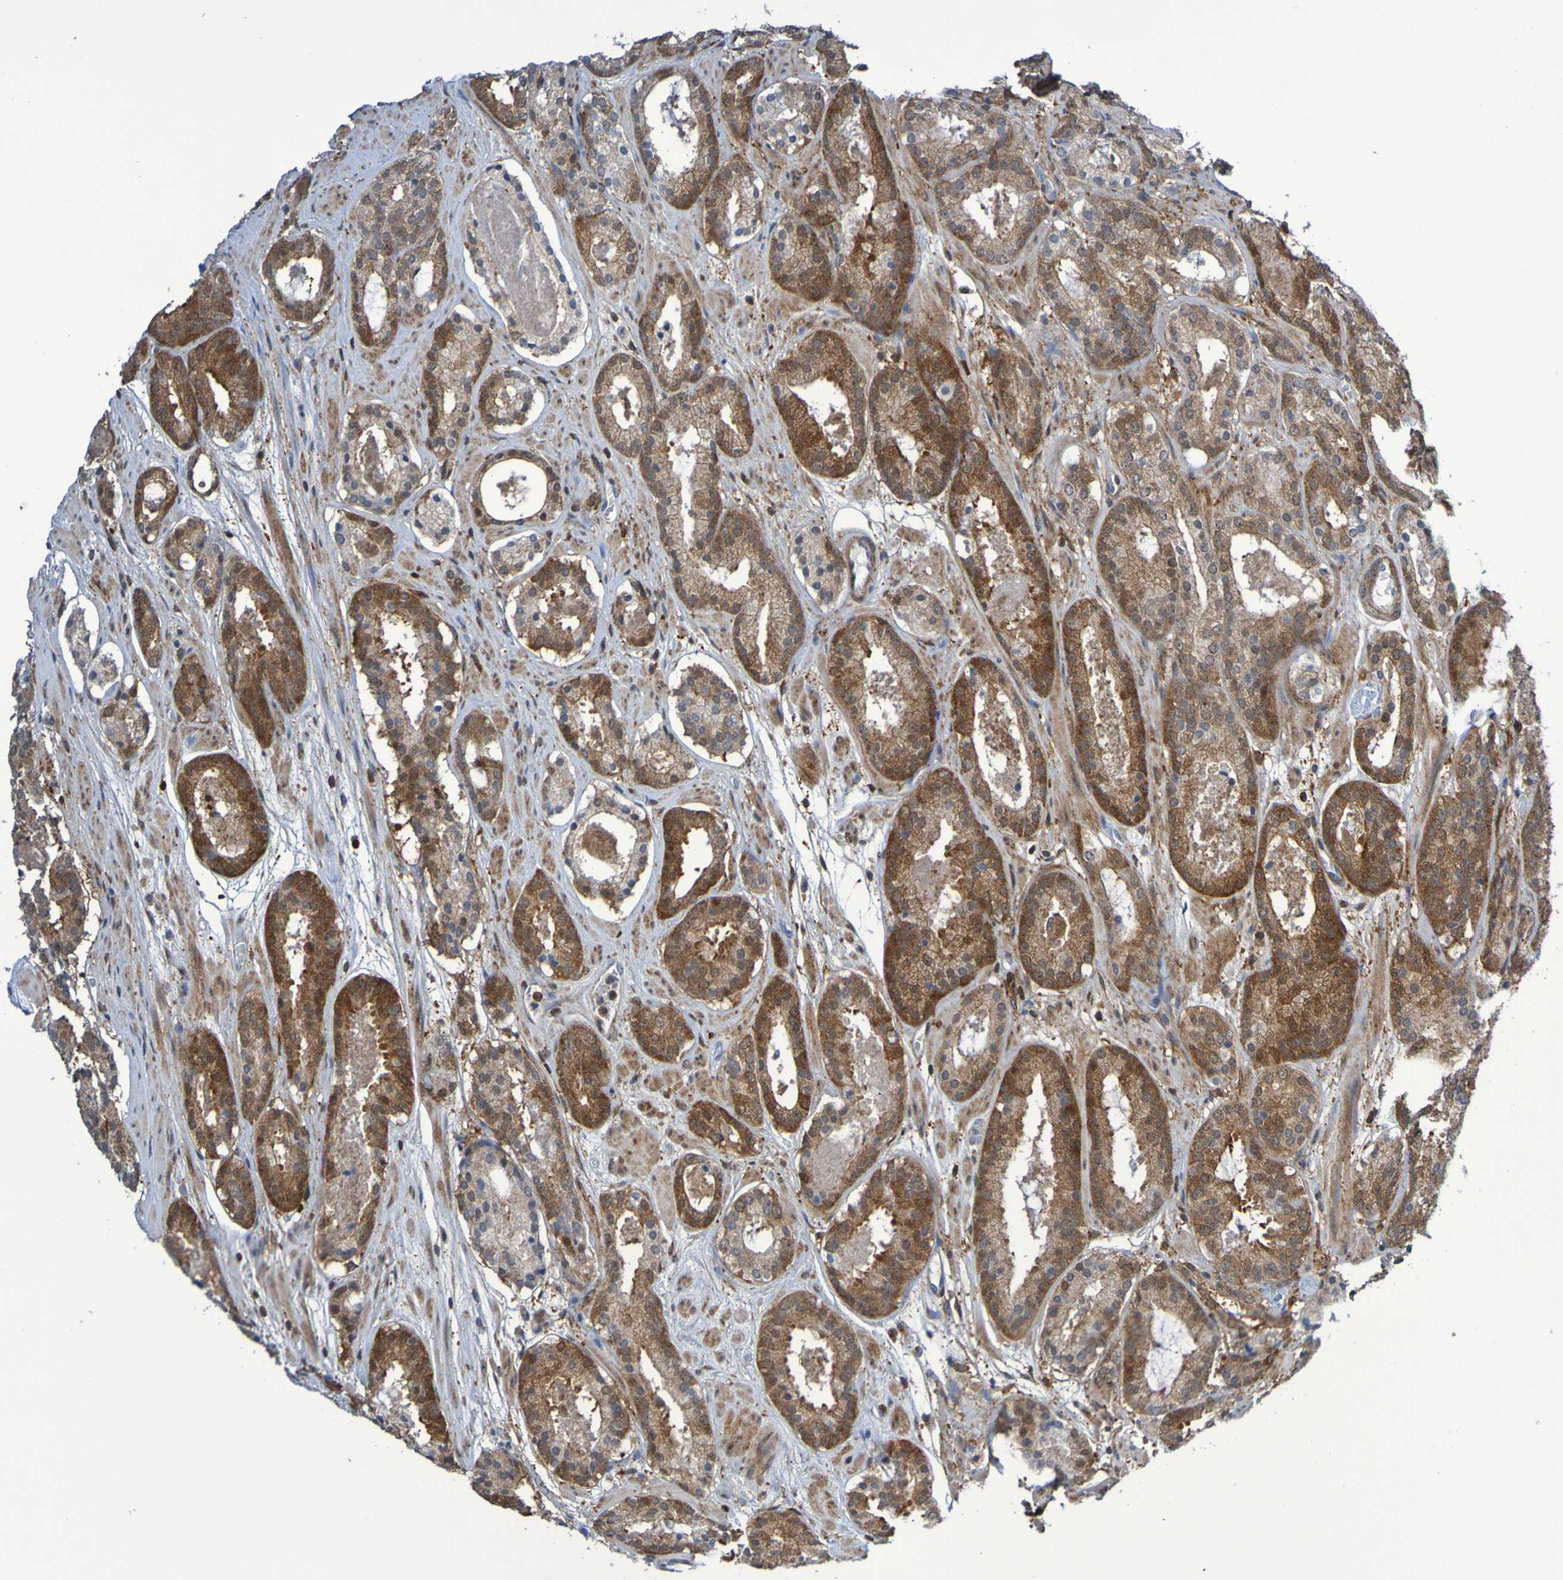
{"staining": {"intensity": "strong", "quantity": ">75%", "location": "cytoplasmic/membranous"}, "tissue": "prostate cancer", "cell_type": "Tumor cells", "image_type": "cancer", "snomed": [{"axis": "morphology", "description": "Adenocarcinoma, Low grade"}, {"axis": "topography", "description": "Prostate"}], "caption": "A photomicrograph of human adenocarcinoma (low-grade) (prostate) stained for a protein reveals strong cytoplasmic/membranous brown staining in tumor cells.", "gene": "ATIC", "patient": {"sex": "male", "age": 69}}